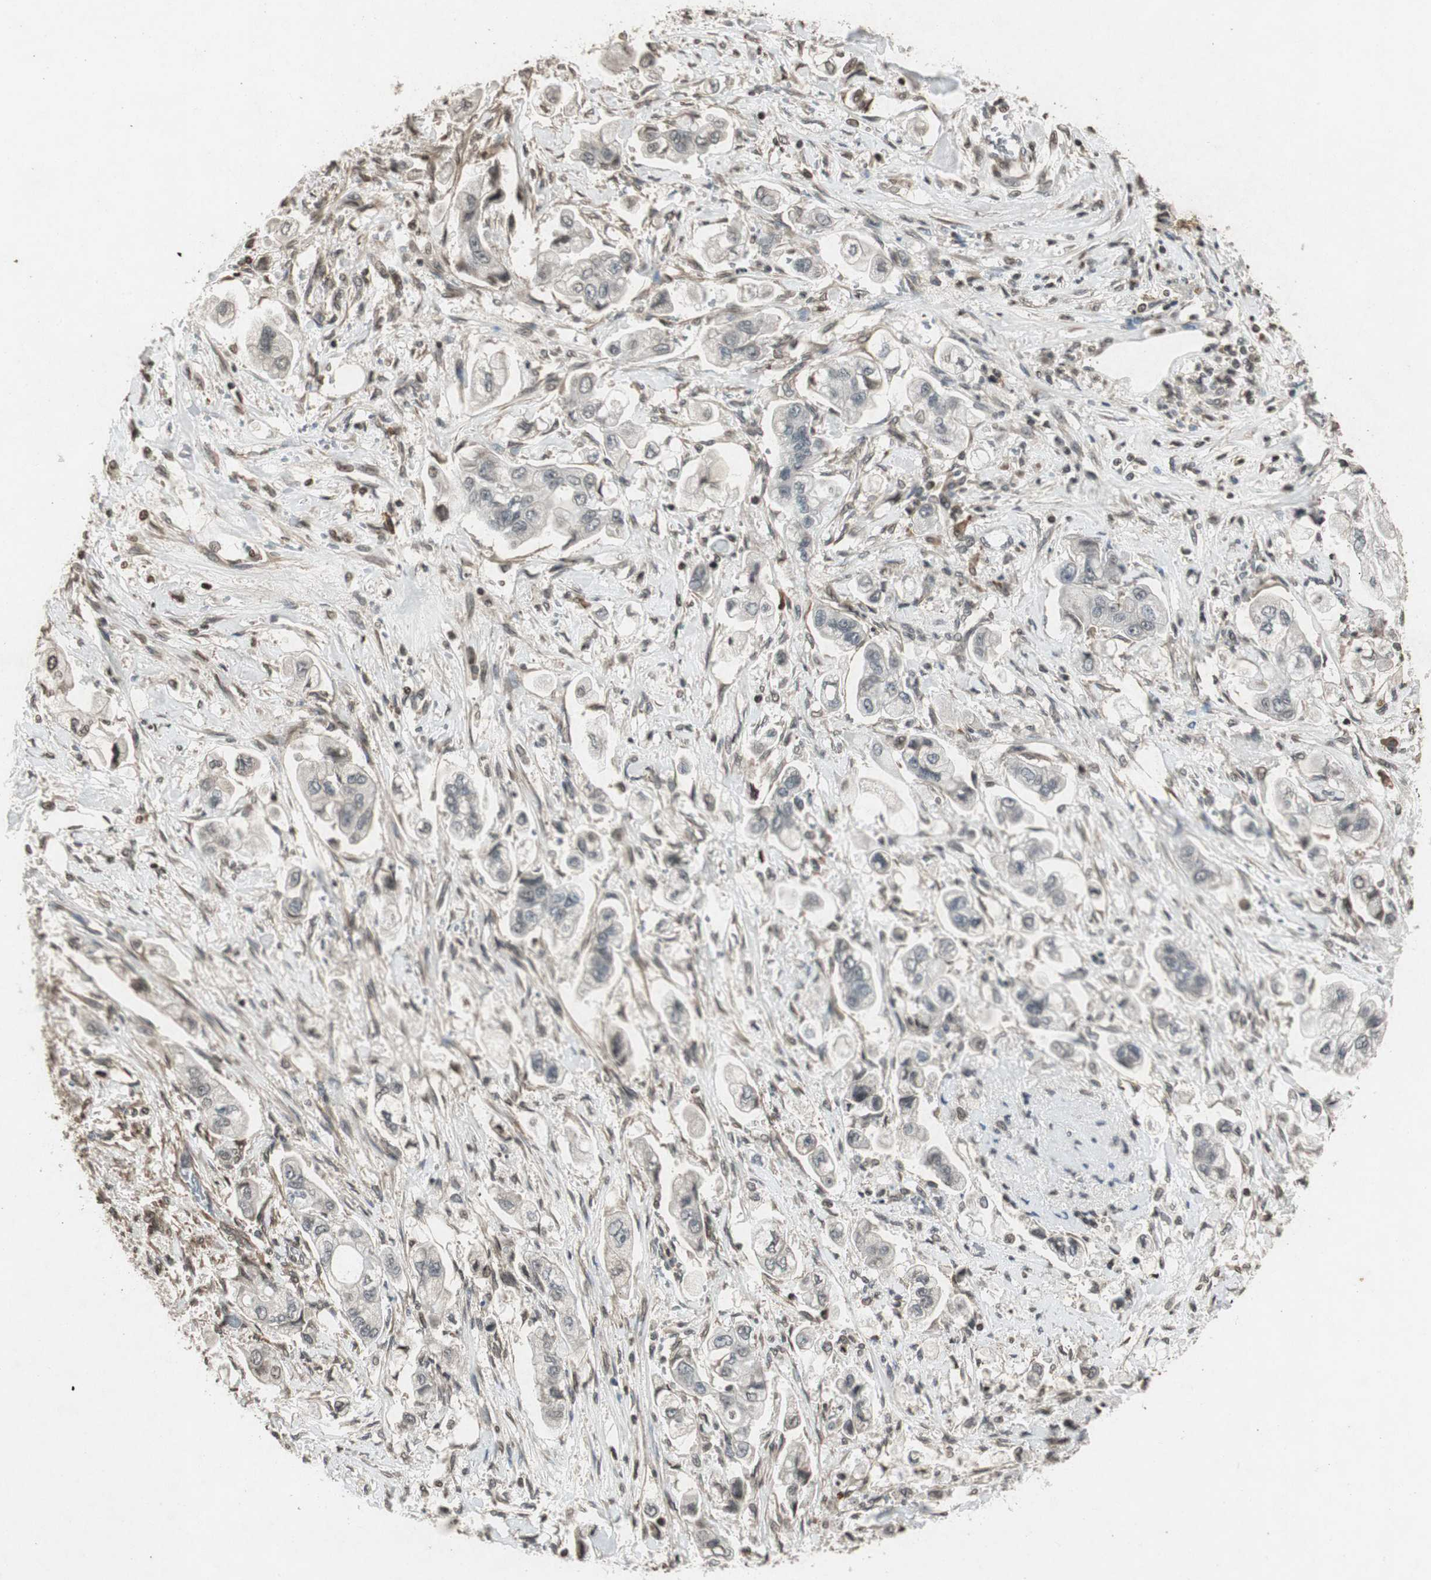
{"staining": {"intensity": "negative", "quantity": "none", "location": "none"}, "tissue": "stomach cancer", "cell_type": "Tumor cells", "image_type": "cancer", "snomed": [{"axis": "morphology", "description": "Adenocarcinoma, NOS"}, {"axis": "topography", "description": "Stomach"}], "caption": "A high-resolution photomicrograph shows immunohistochemistry (IHC) staining of adenocarcinoma (stomach), which displays no significant staining in tumor cells. (DAB (3,3'-diaminobenzidine) immunohistochemistry (IHC) with hematoxylin counter stain).", "gene": "PRKG1", "patient": {"sex": "male", "age": 62}}